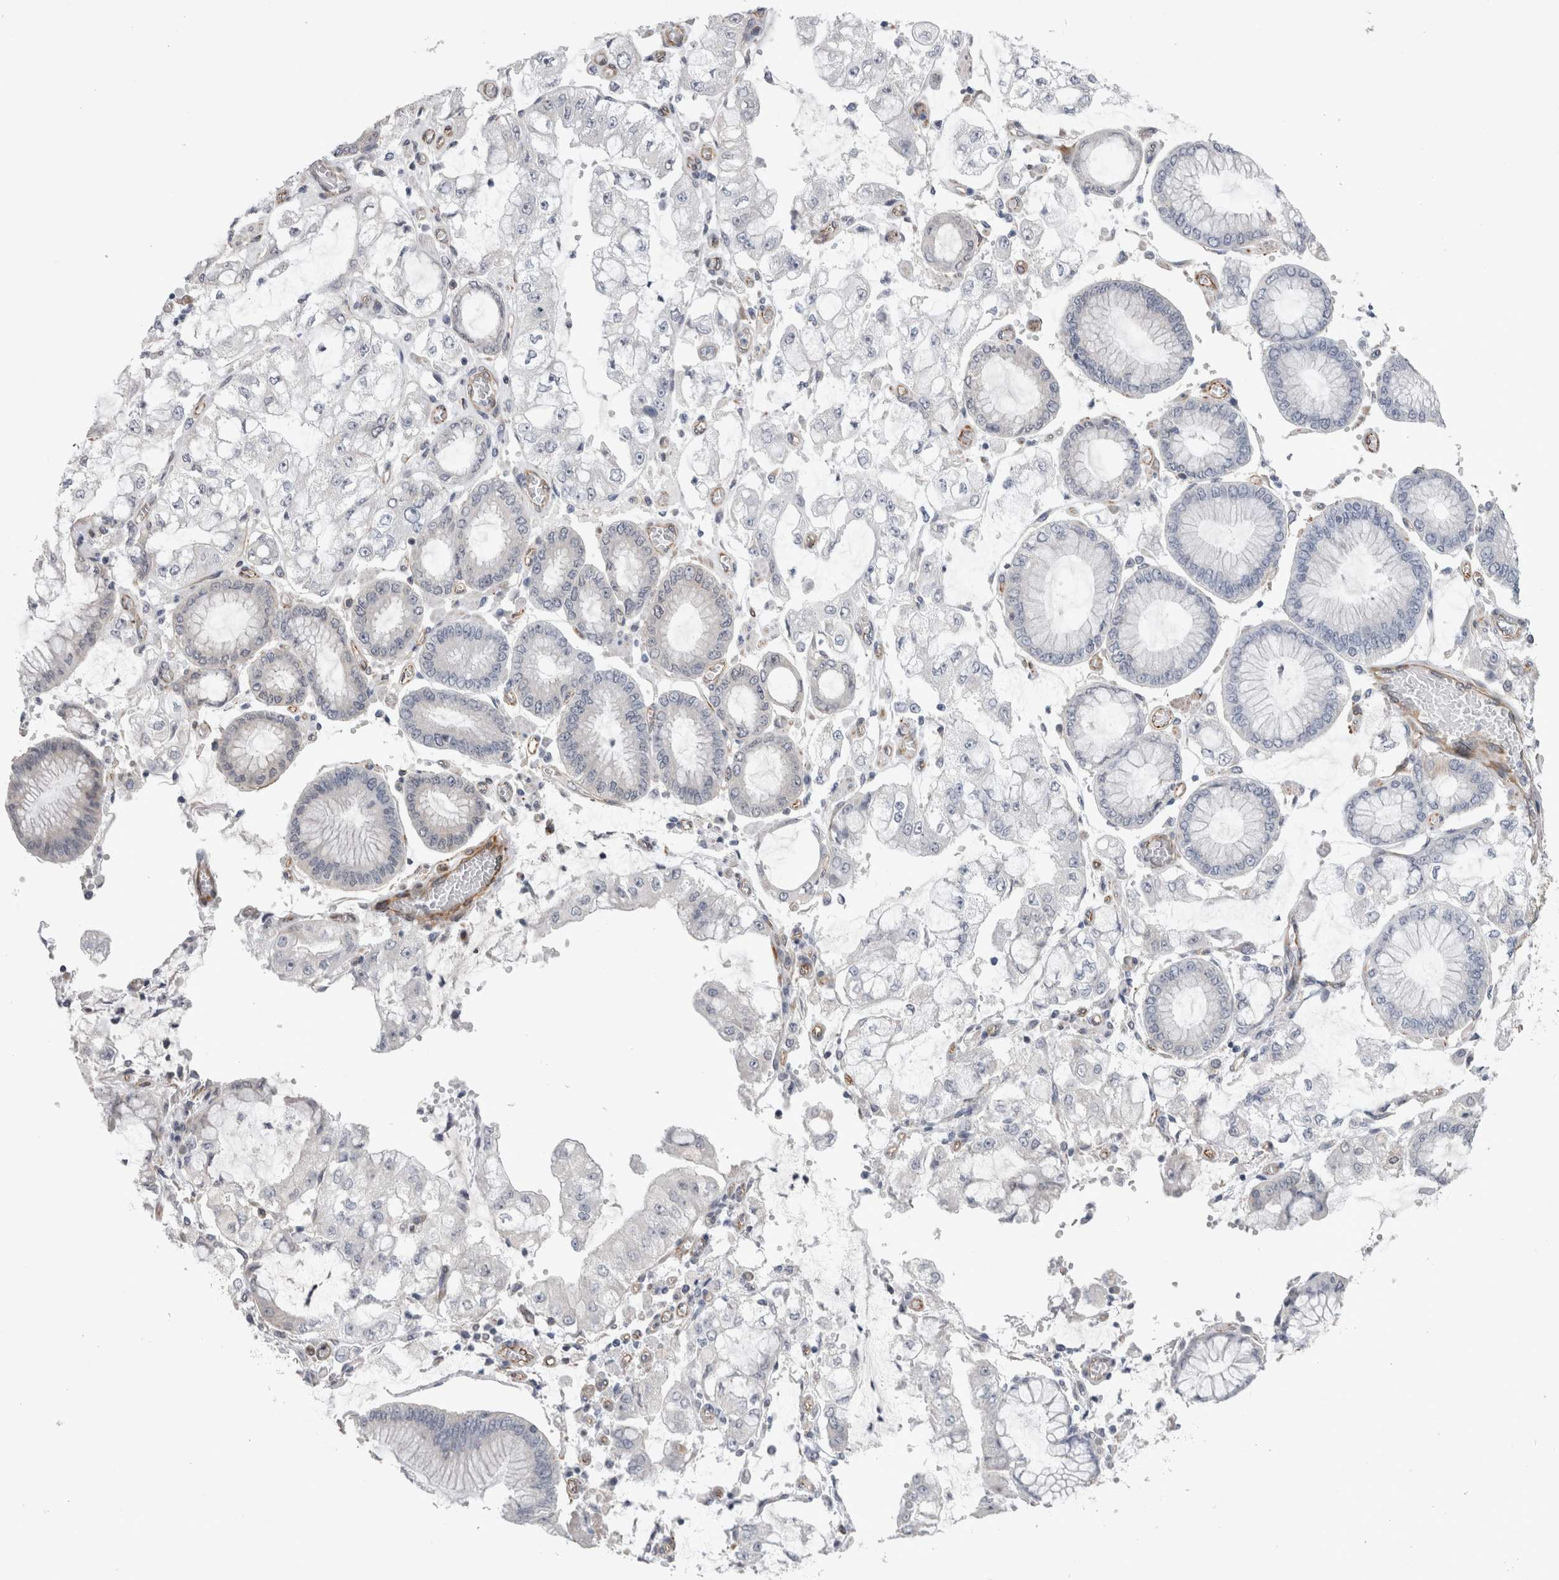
{"staining": {"intensity": "negative", "quantity": "none", "location": "none"}, "tissue": "stomach cancer", "cell_type": "Tumor cells", "image_type": "cancer", "snomed": [{"axis": "morphology", "description": "Adenocarcinoma, NOS"}, {"axis": "topography", "description": "Stomach"}], "caption": "Tumor cells show no significant staining in stomach cancer.", "gene": "ACOT7", "patient": {"sex": "male", "age": 76}}